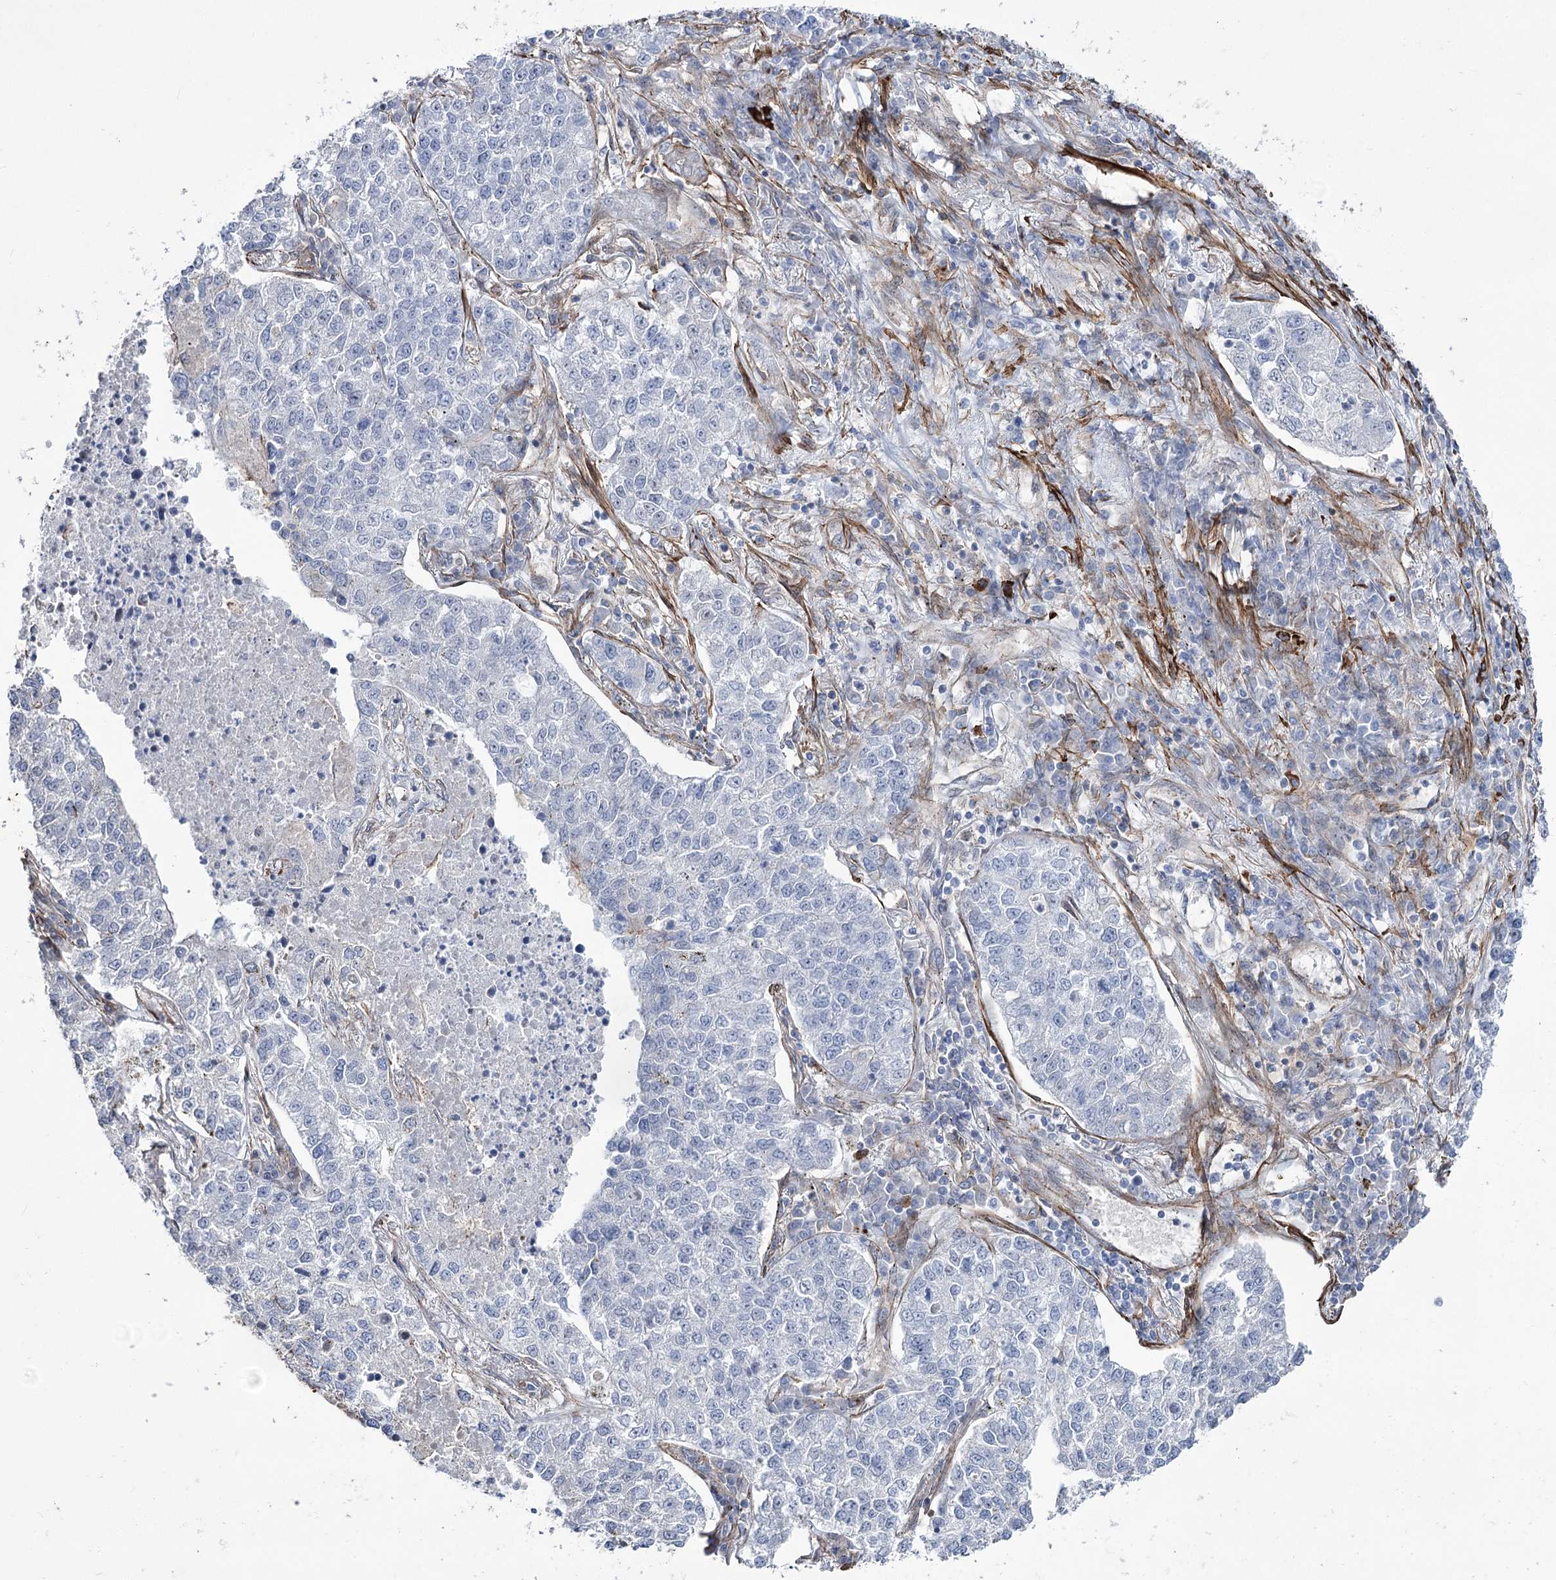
{"staining": {"intensity": "negative", "quantity": "none", "location": "none"}, "tissue": "lung cancer", "cell_type": "Tumor cells", "image_type": "cancer", "snomed": [{"axis": "morphology", "description": "Adenocarcinoma, NOS"}, {"axis": "topography", "description": "Lung"}], "caption": "This image is of lung adenocarcinoma stained with IHC to label a protein in brown with the nuclei are counter-stained blue. There is no staining in tumor cells. The staining is performed using DAB (3,3'-diaminobenzidine) brown chromogen with nuclei counter-stained in using hematoxylin.", "gene": "ARHGAP20", "patient": {"sex": "male", "age": 49}}